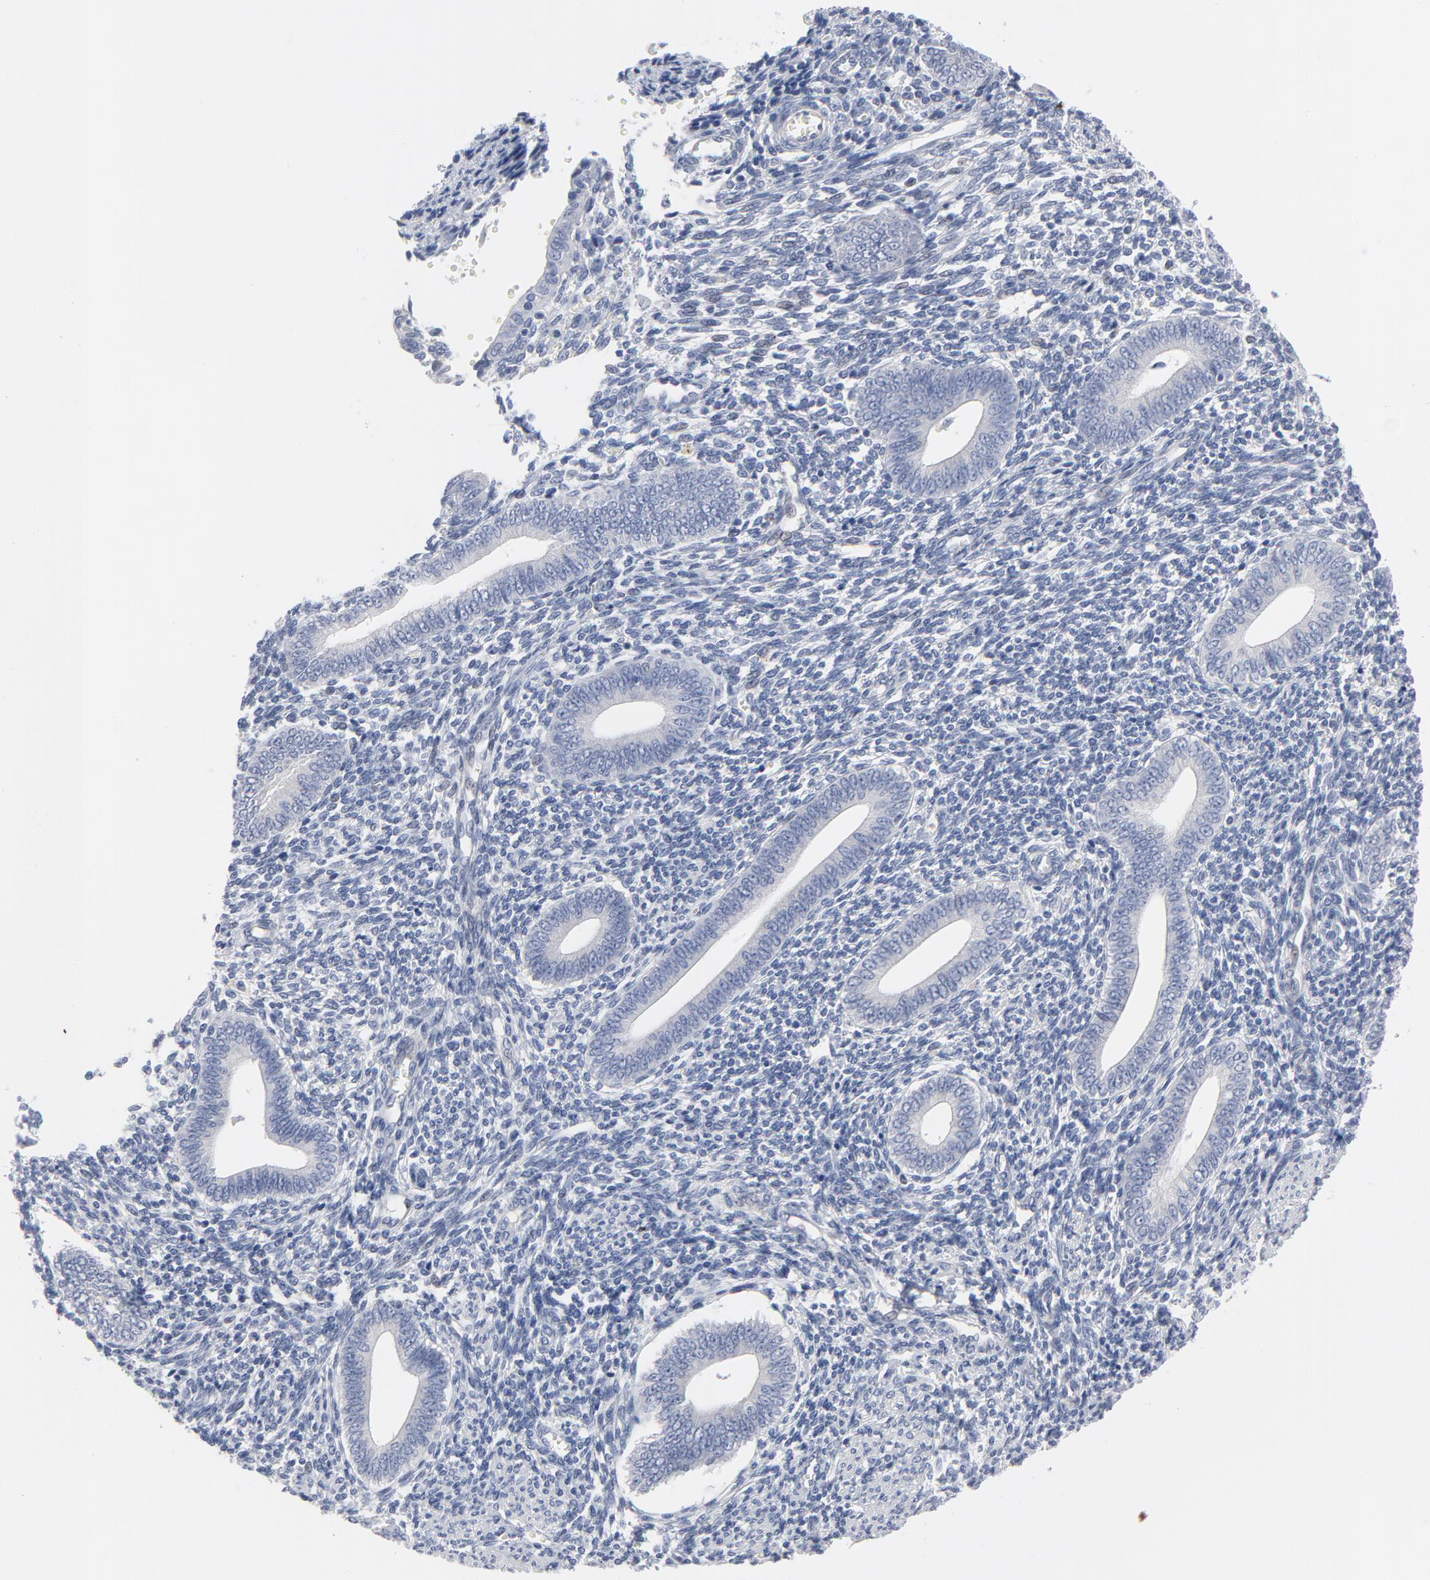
{"staining": {"intensity": "negative", "quantity": "none", "location": "none"}, "tissue": "endometrium", "cell_type": "Cells in endometrial stroma", "image_type": "normal", "snomed": [{"axis": "morphology", "description": "Normal tissue, NOS"}, {"axis": "topography", "description": "Uterus"}, {"axis": "topography", "description": "Endometrium"}], "caption": "Immunohistochemistry histopathology image of benign endometrium: endometrium stained with DAB demonstrates no significant protein expression in cells in endometrial stroma. (Brightfield microscopy of DAB (3,3'-diaminobenzidine) immunohistochemistry at high magnification).", "gene": "KCNK13", "patient": {"sex": "female", "age": 33}}